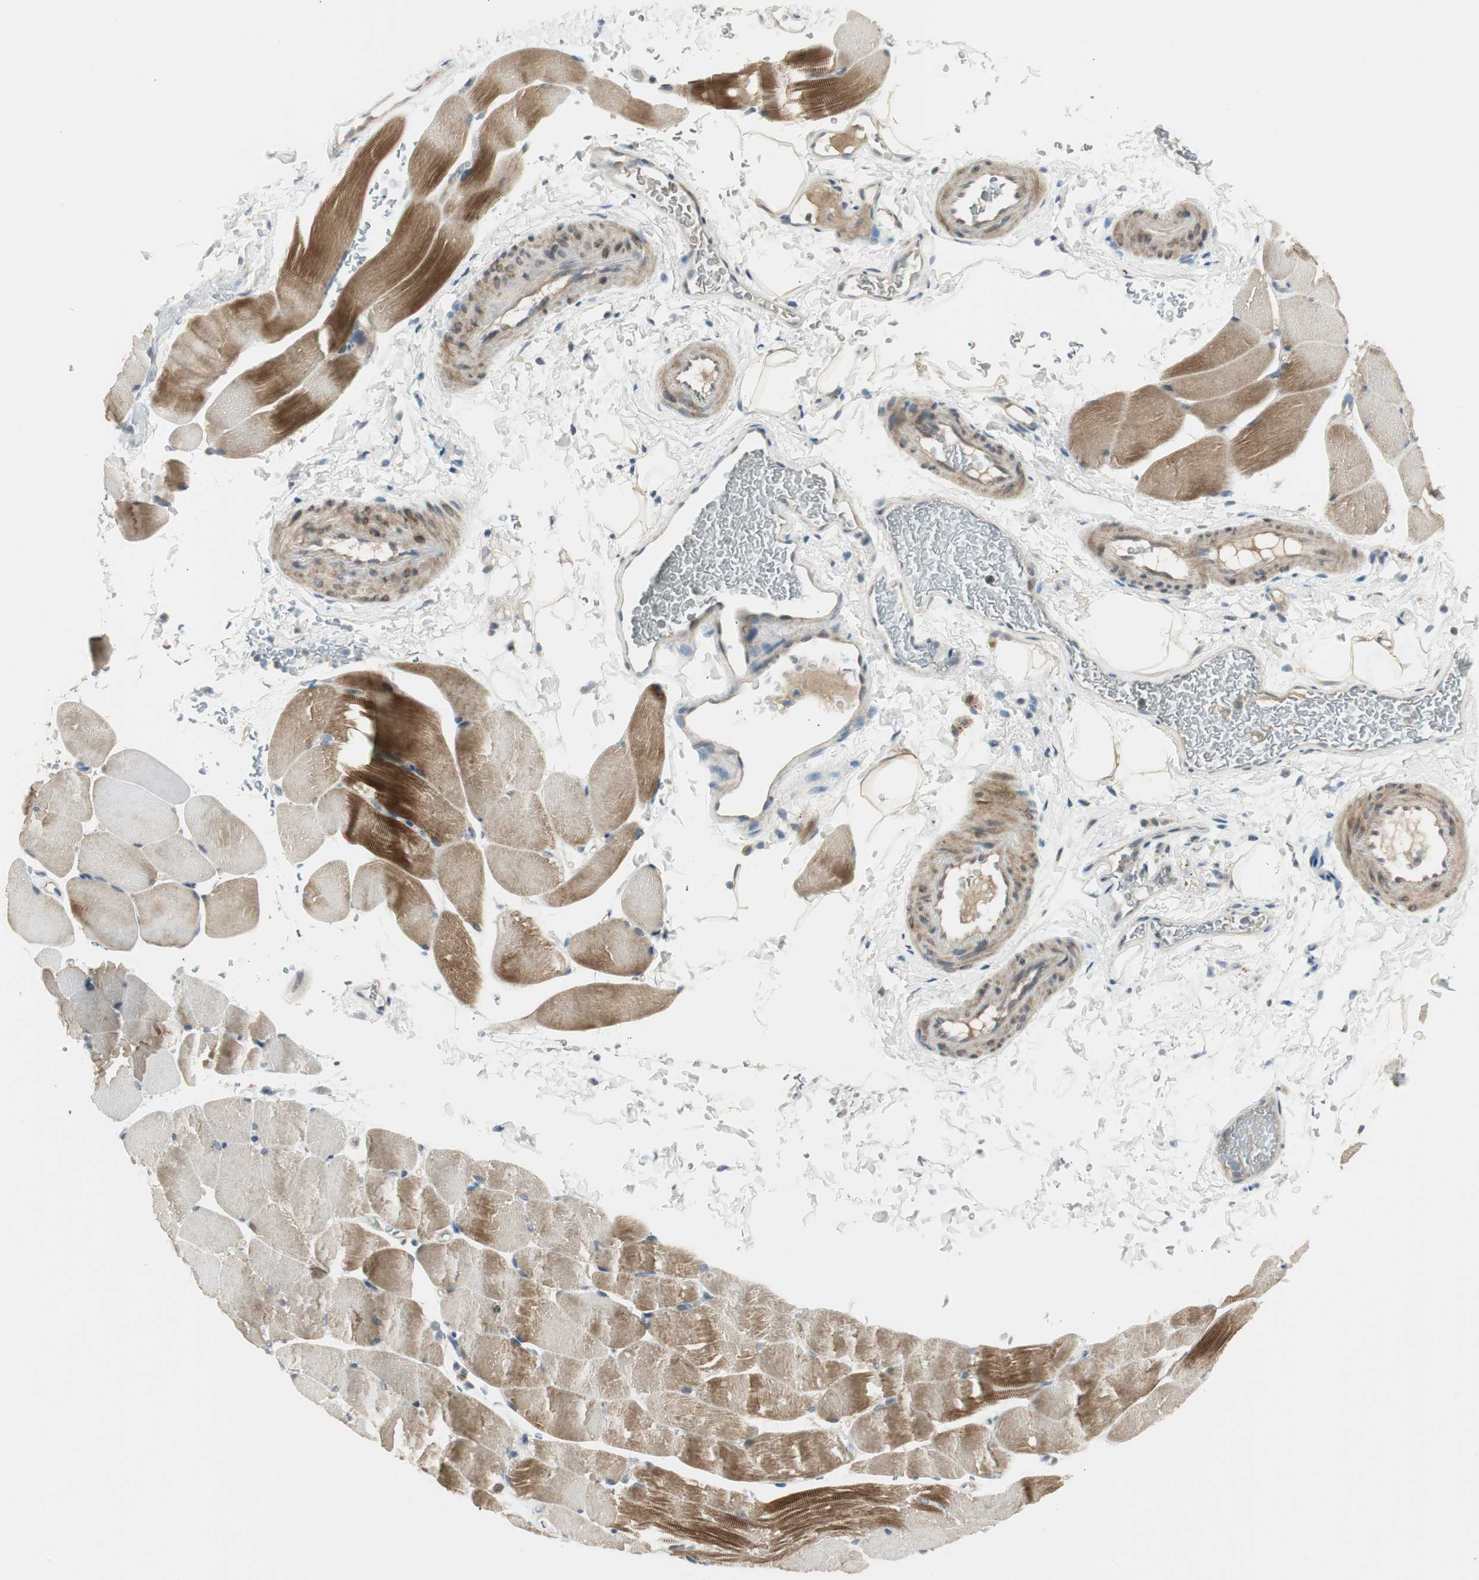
{"staining": {"intensity": "strong", "quantity": "25%-75%", "location": "cytoplasmic/membranous"}, "tissue": "skeletal muscle", "cell_type": "Myocytes", "image_type": "normal", "snomed": [{"axis": "morphology", "description": "Normal tissue, NOS"}, {"axis": "topography", "description": "Skeletal muscle"}, {"axis": "topography", "description": "Parathyroid gland"}], "caption": "Strong cytoplasmic/membranous positivity is identified in about 25%-75% of myocytes in unremarkable skeletal muscle.", "gene": "PCDHB15", "patient": {"sex": "female", "age": 37}}